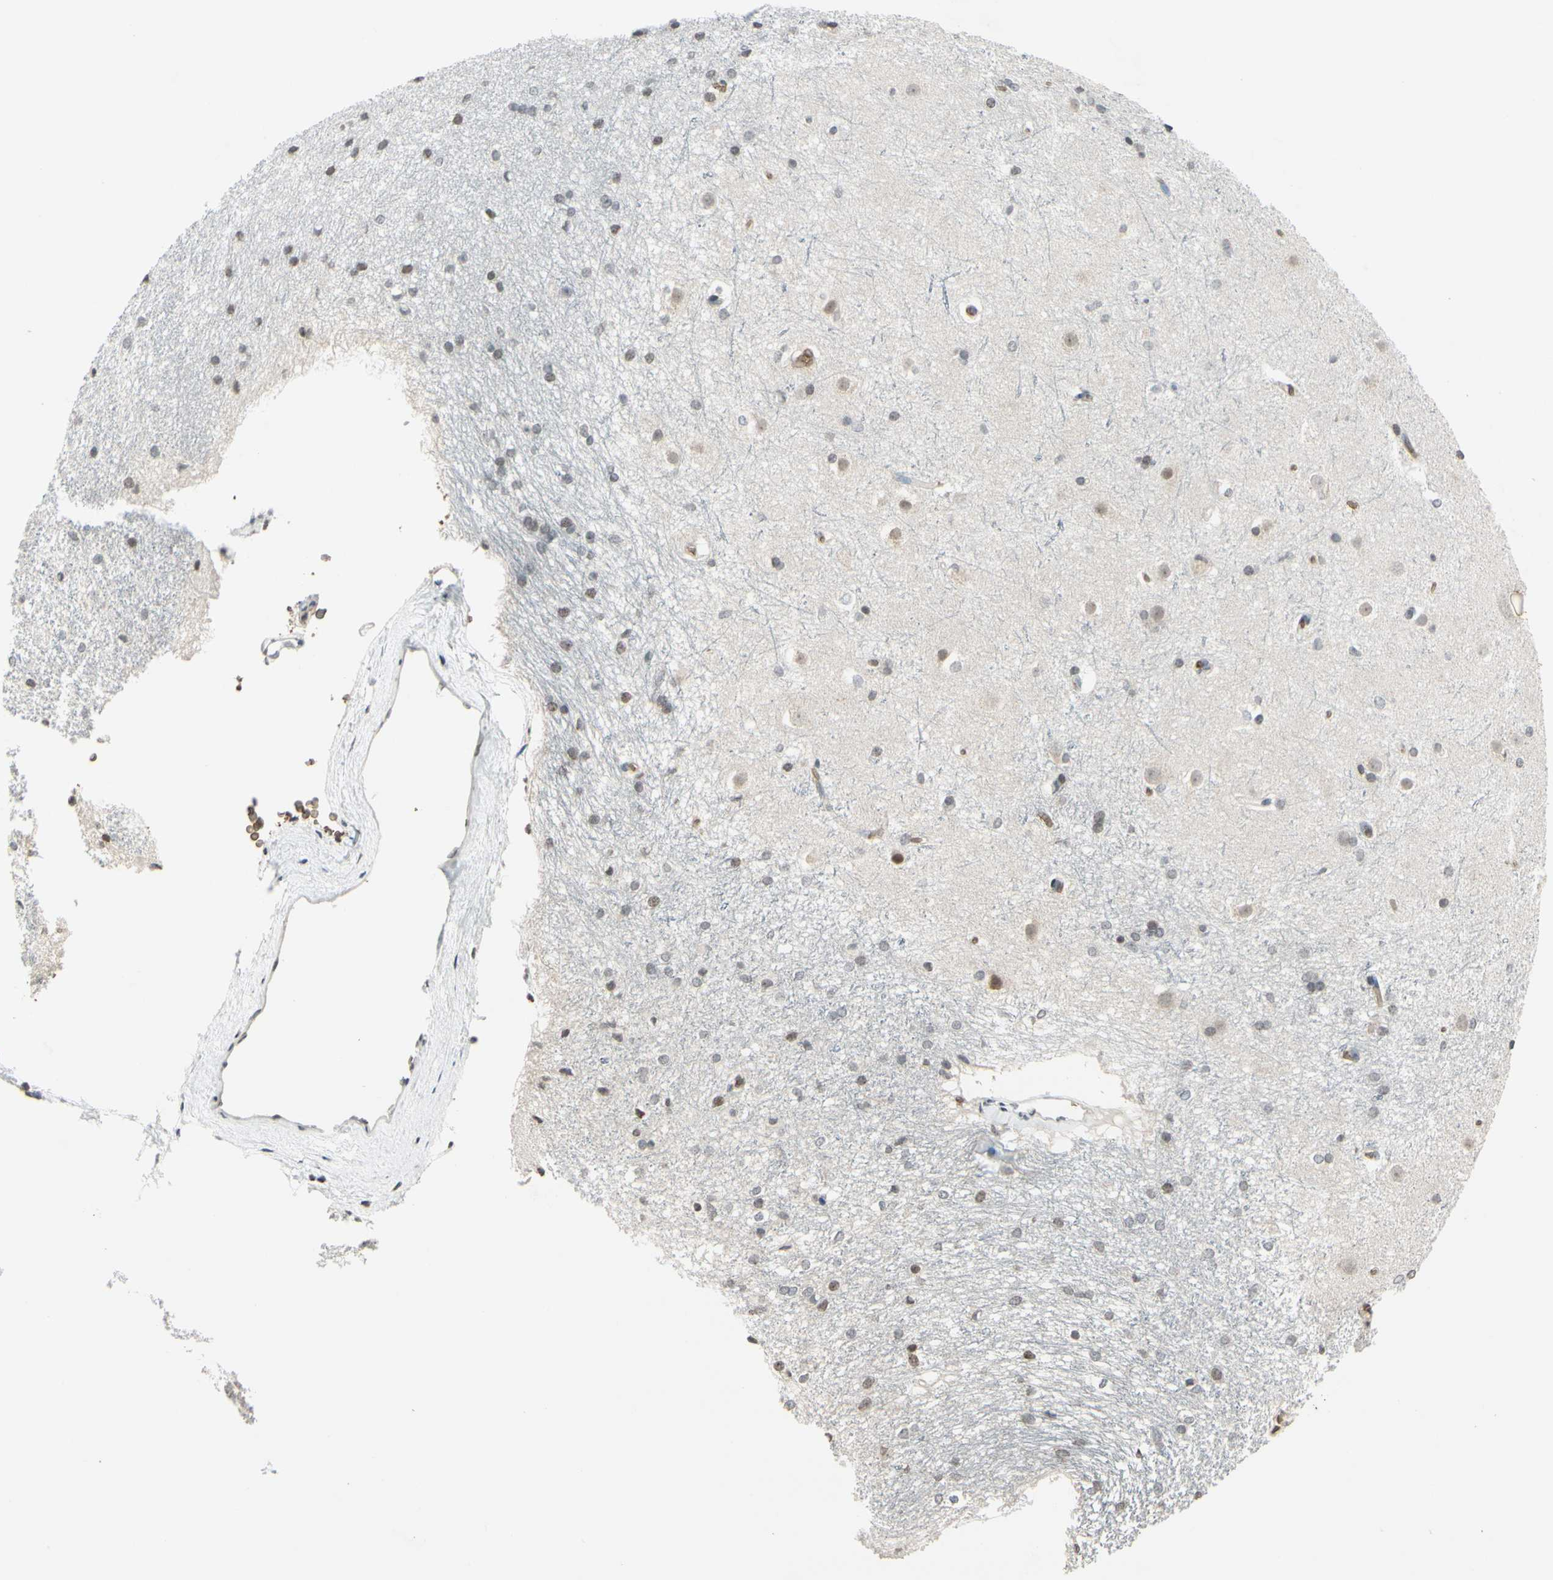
{"staining": {"intensity": "negative", "quantity": "none", "location": "none"}, "tissue": "caudate", "cell_type": "Glial cells", "image_type": "normal", "snomed": [{"axis": "morphology", "description": "Normal tissue, NOS"}, {"axis": "topography", "description": "Lateral ventricle wall"}], "caption": "The histopathology image exhibits no staining of glial cells in benign caudate. Nuclei are stained in blue.", "gene": "GYPC", "patient": {"sex": "female", "age": 19}}